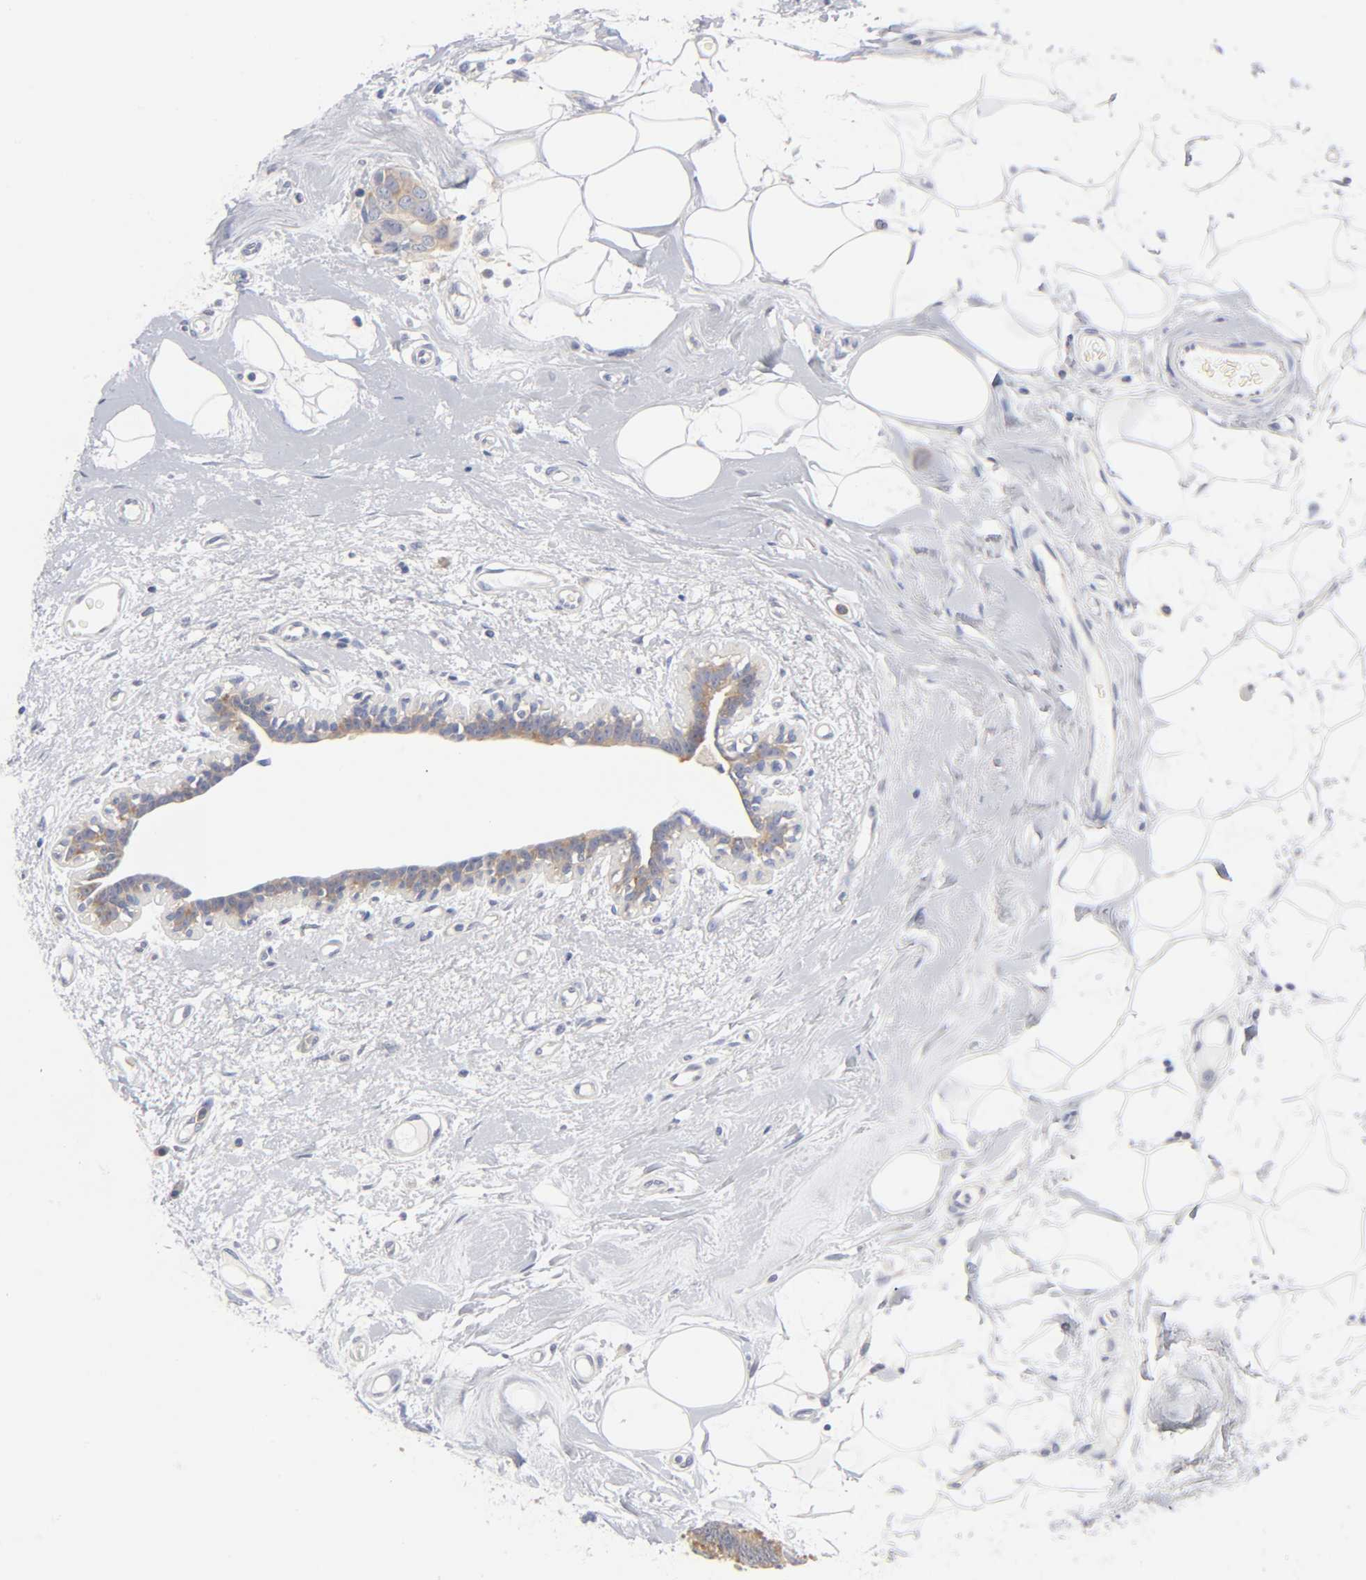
{"staining": {"intensity": "moderate", "quantity": ">75%", "location": "cytoplasmic/membranous"}, "tissue": "breast cancer", "cell_type": "Tumor cells", "image_type": "cancer", "snomed": [{"axis": "morphology", "description": "Duct carcinoma"}, {"axis": "topography", "description": "Breast"}], "caption": "Immunohistochemical staining of human breast cancer (infiltrating ductal carcinoma) shows medium levels of moderate cytoplasmic/membranous protein staining in approximately >75% of tumor cells.", "gene": "CD86", "patient": {"sex": "female", "age": 40}}